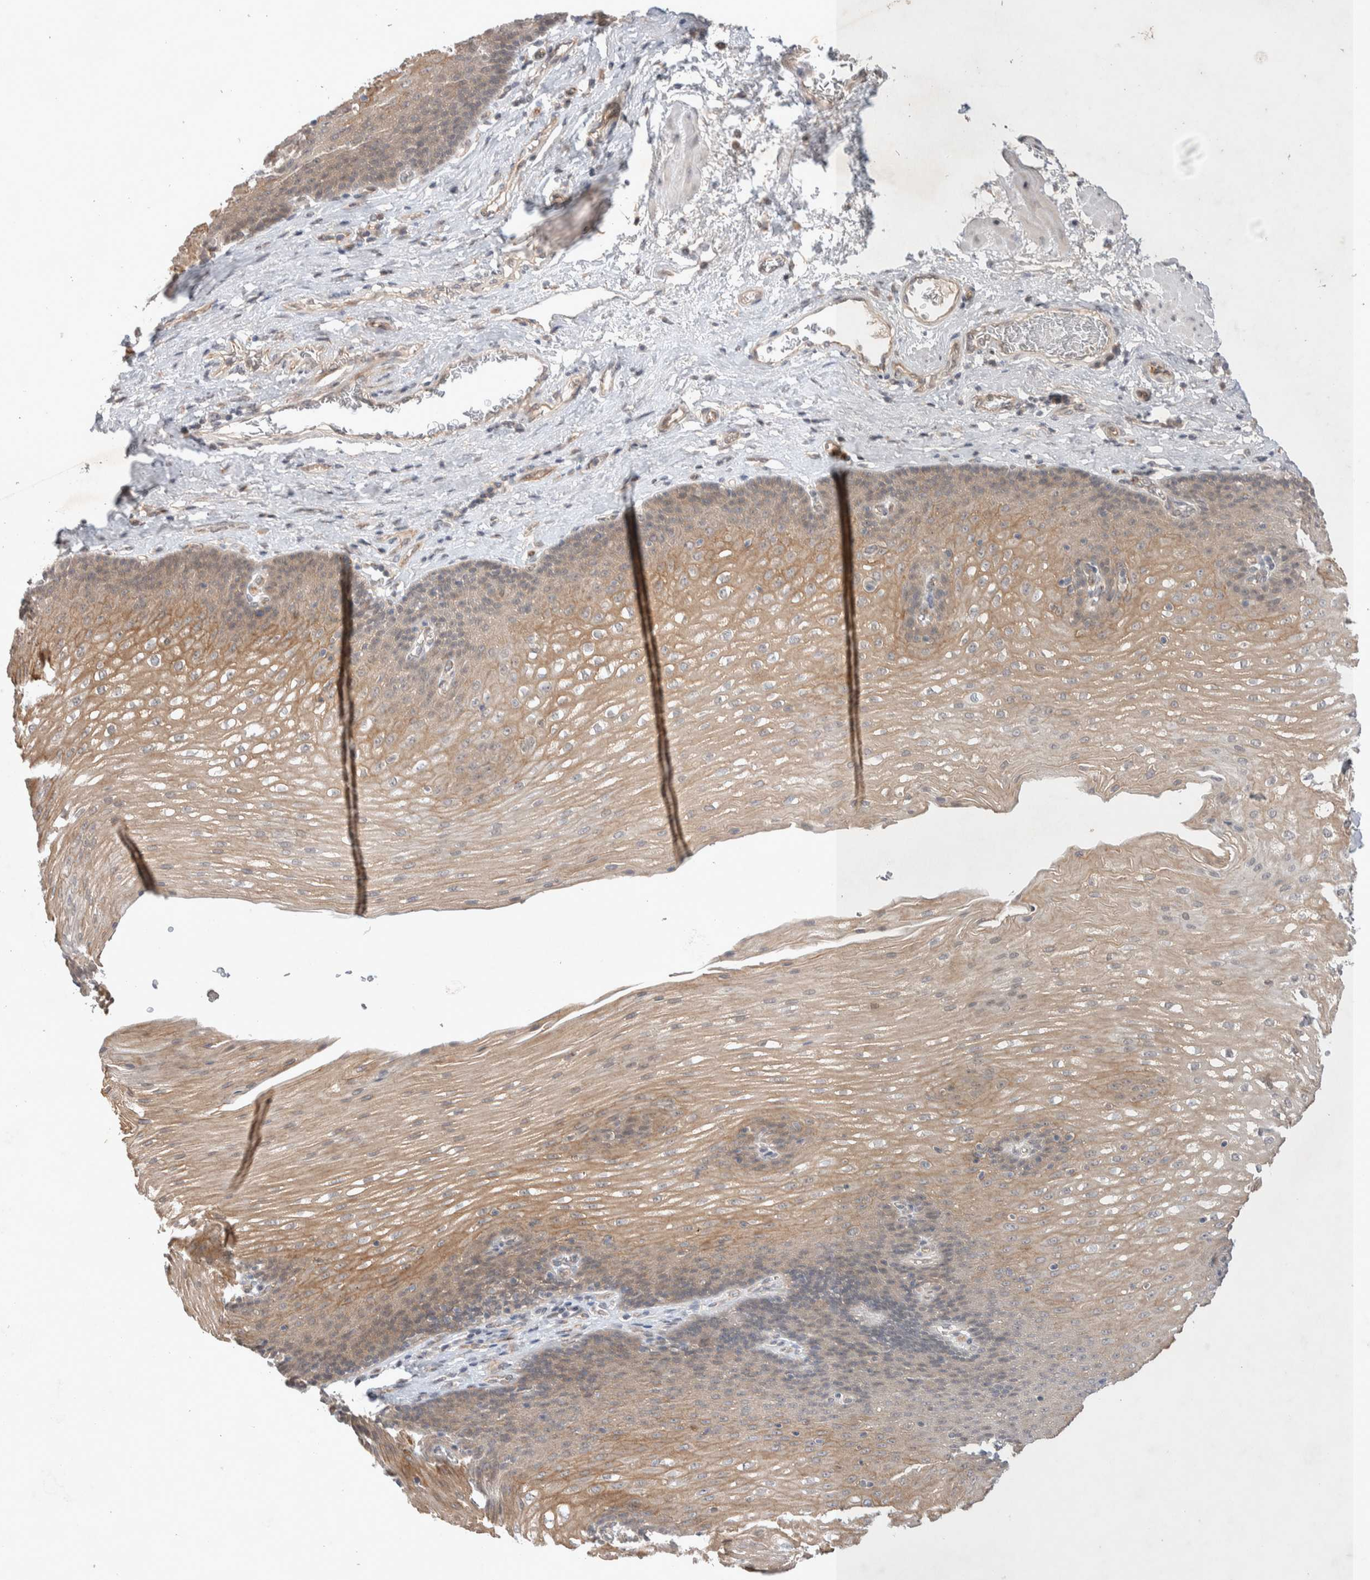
{"staining": {"intensity": "moderate", "quantity": ">75%", "location": "cytoplasmic/membranous"}, "tissue": "esophagus", "cell_type": "Squamous epithelial cells", "image_type": "normal", "snomed": [{"axis": "morphology", "description": "Normal tissue, NOS"}, {"axis": "topography", "description": "Esophagus"}], "caption": "DAB immunohistochemical staining of benign human esophagus exhibits moderate cytoplasmic/membranous protein expression in about >75% of squamous epithelial cells.", "gene": "ZNF704", "patient": {"sex": "male", "age": 48}}